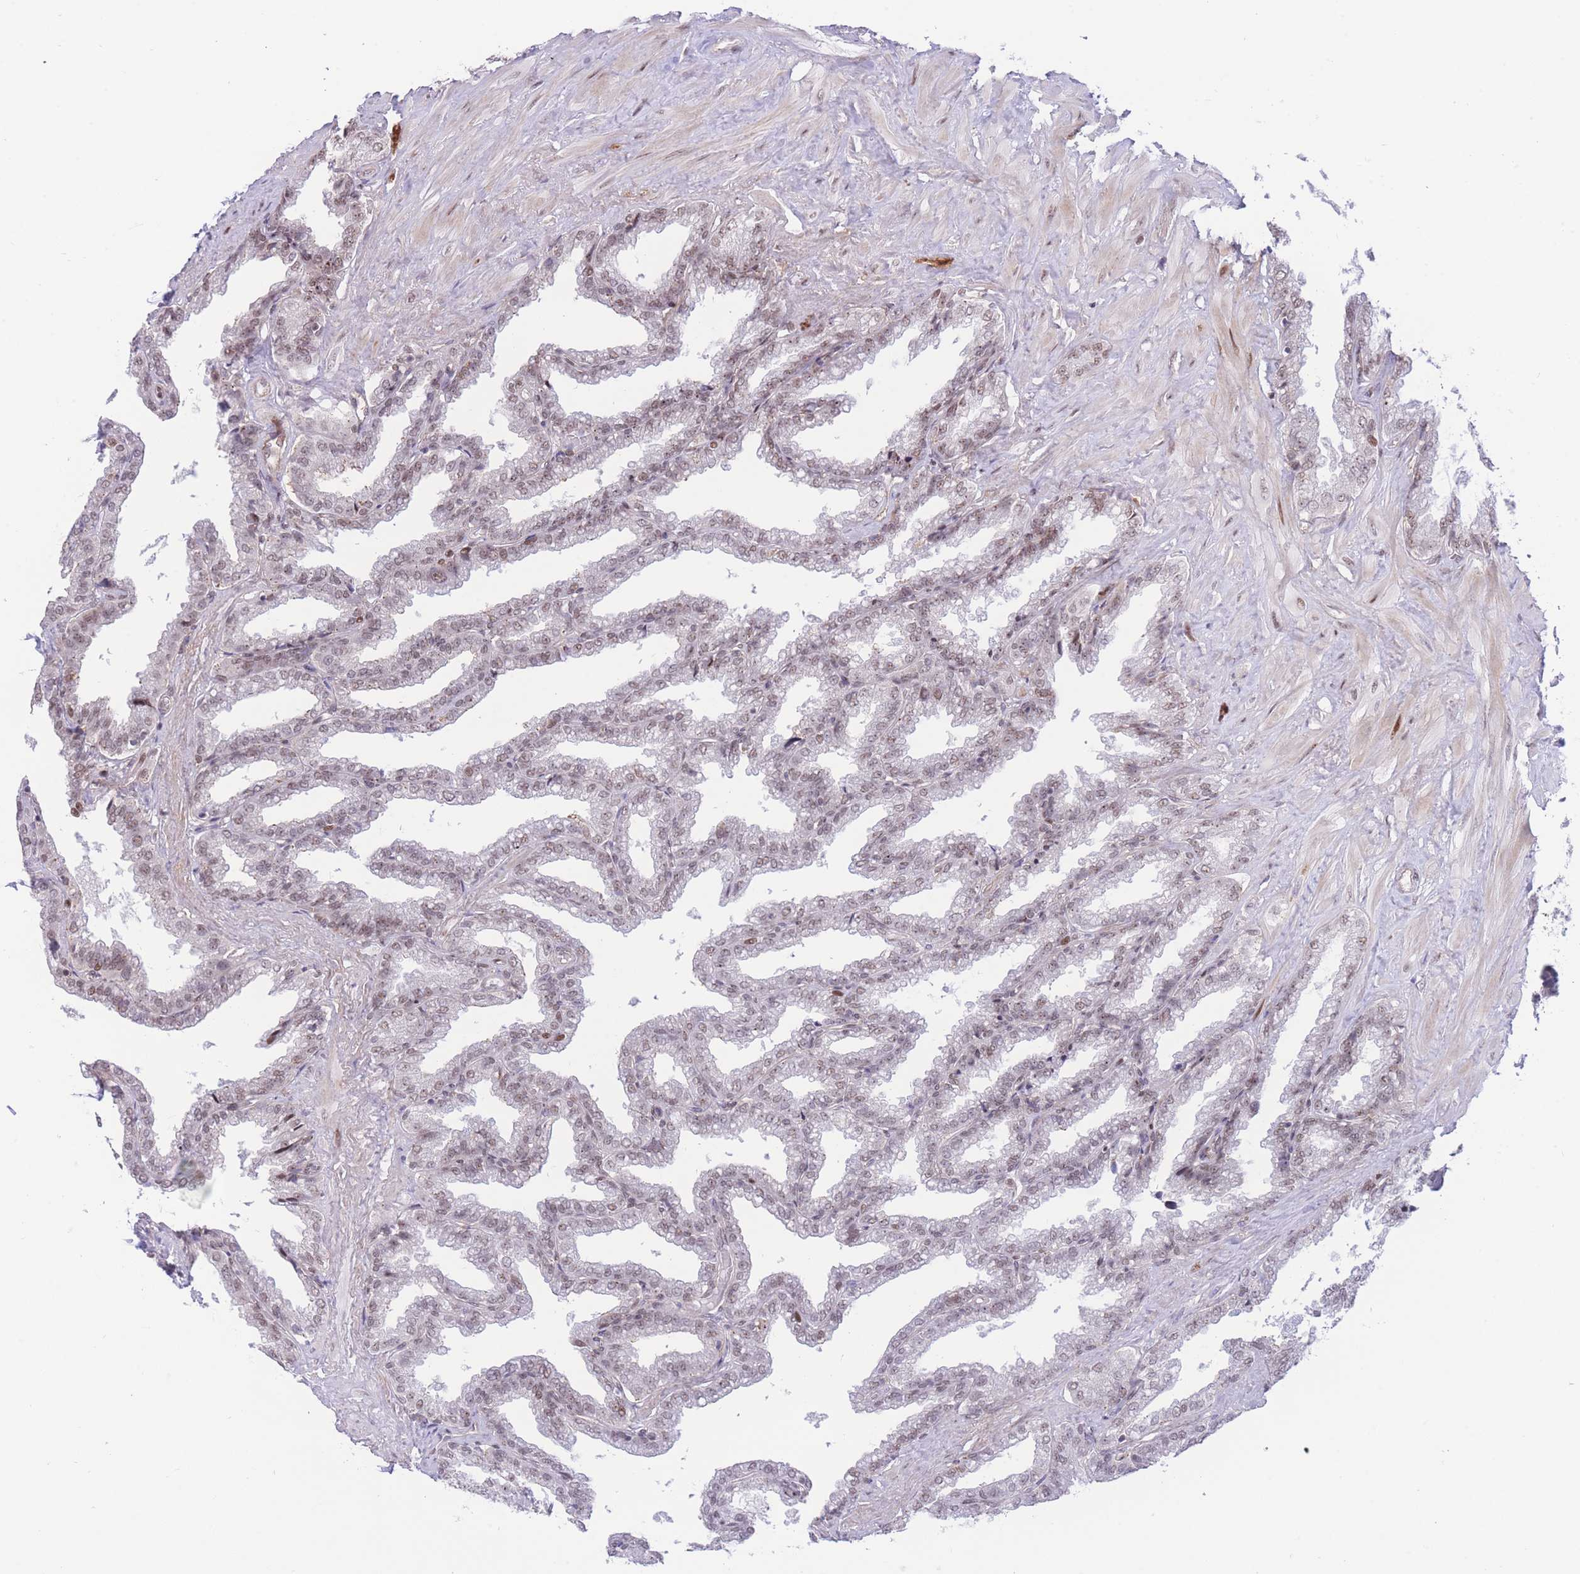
{"staining": {"intensity": "moderate", "quantity": "25%-75%", "location": "nuclear"}, "tissue": "seminal vesicle", "cell_type": "Glandular cells", "image_type": "normal", "snomed": [{"axis": "morphology", "description": "Normal tissue, NOS"}, {"axis": "topography", "description": "Seminal veicle"}], "caption": "The image exhibits staining of unremarkable seminal vesicle, revealing moderate nuclear protein expression (brown color) within glandular cells. (brown staining indicates protein expression, while blue staining denotes nuclei).", "gene": "PCIF1", "patient": {"sex": "male", "age": 46}}